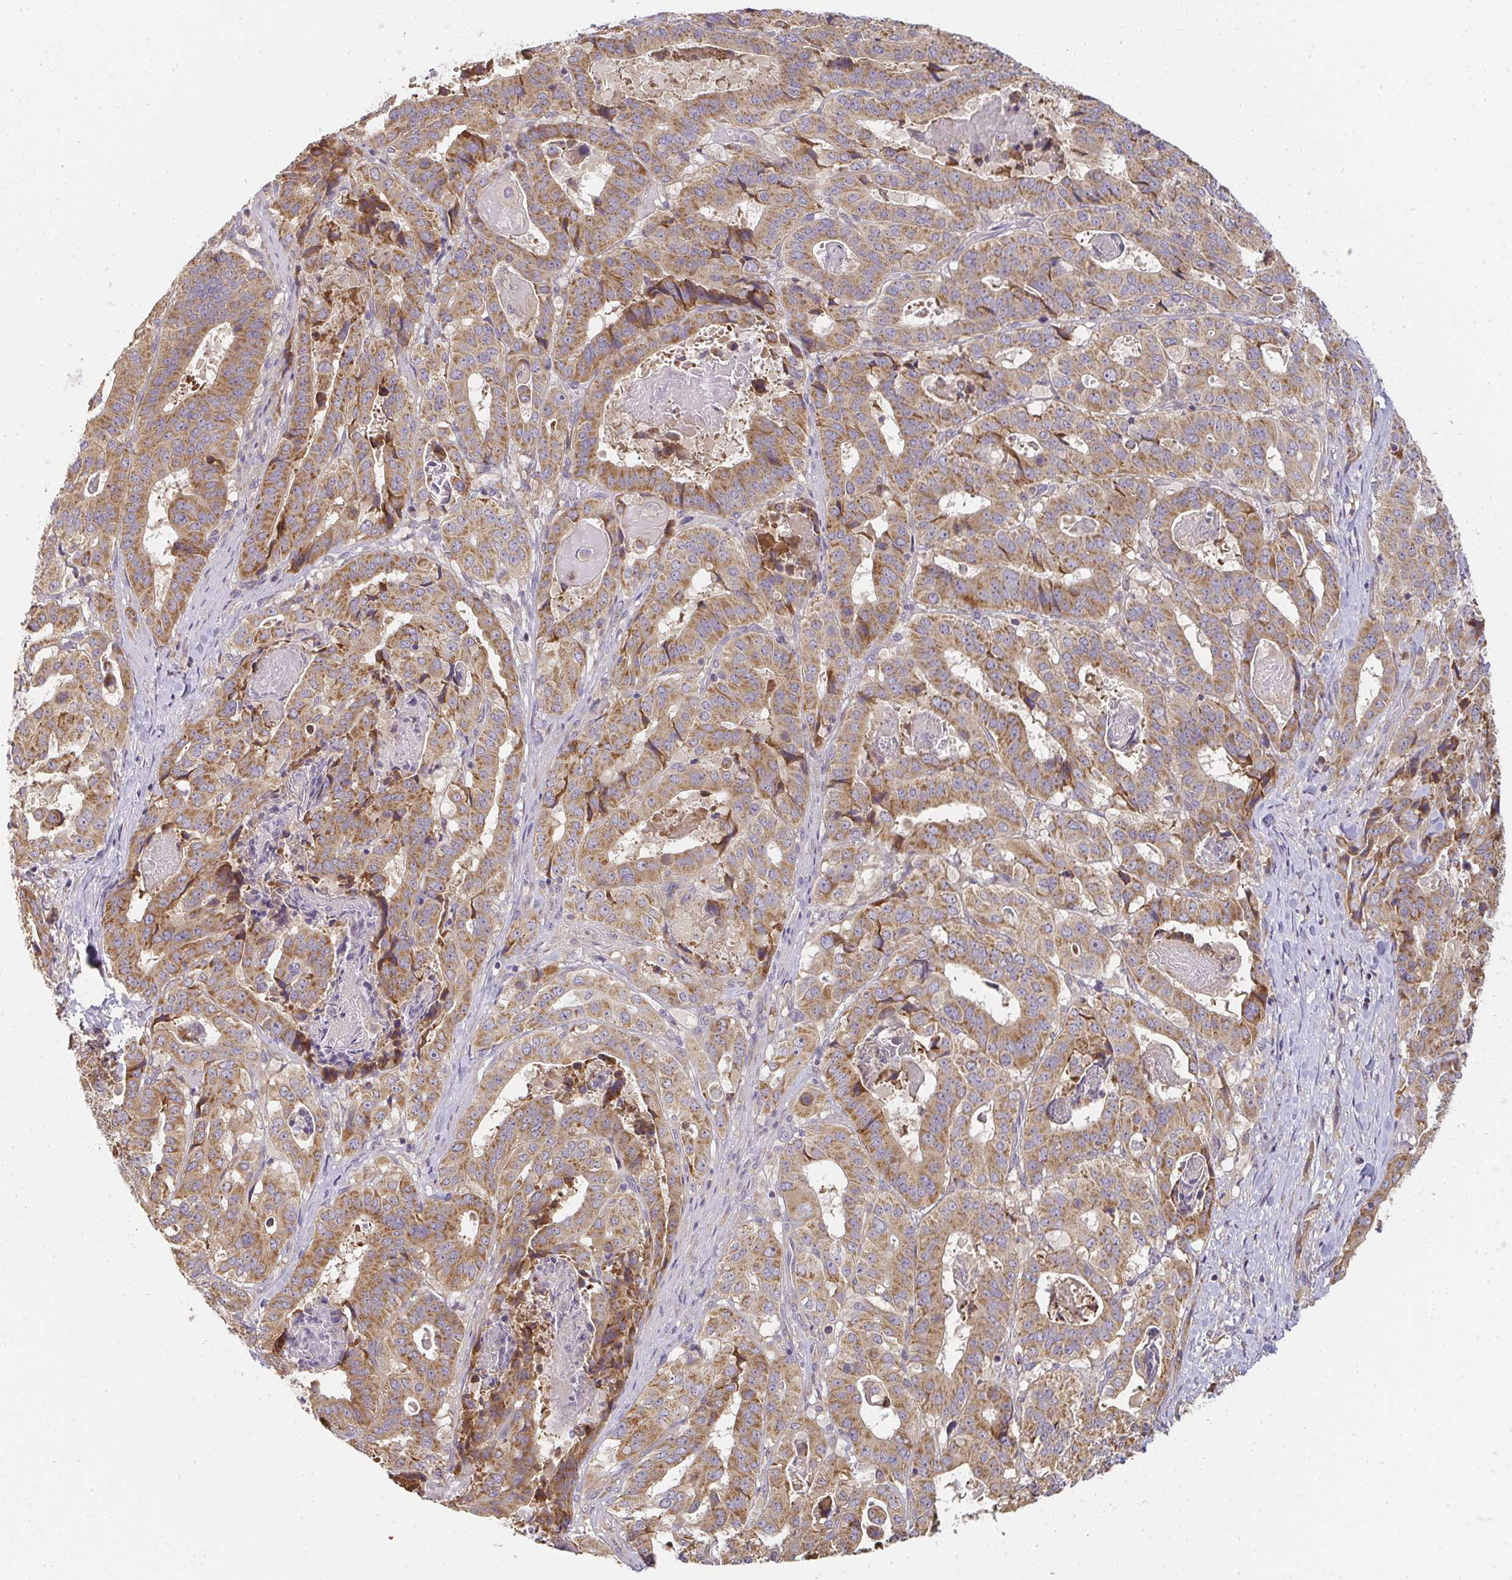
{"staining": {"intensity": "moderate", "quantity": ">75%", "location": "cytoplasmic/membranous"}, "tissue": "stomach cancer", "cell_type": "Tumor cells", "image_type": "cancer", "snomed": [{"axis": "morphology", "description": "Adenocarcinoma, NOS"}, {"axis": "topography", "description": "Stomach"}], "caption": "A brown stain labels moderate cytoplasmic/membranous positivity of a protein in stomach adenocarcinoma tumor cells.", "gene": "SLC35B3", "patient": {"sex": "male", "age": 48}}